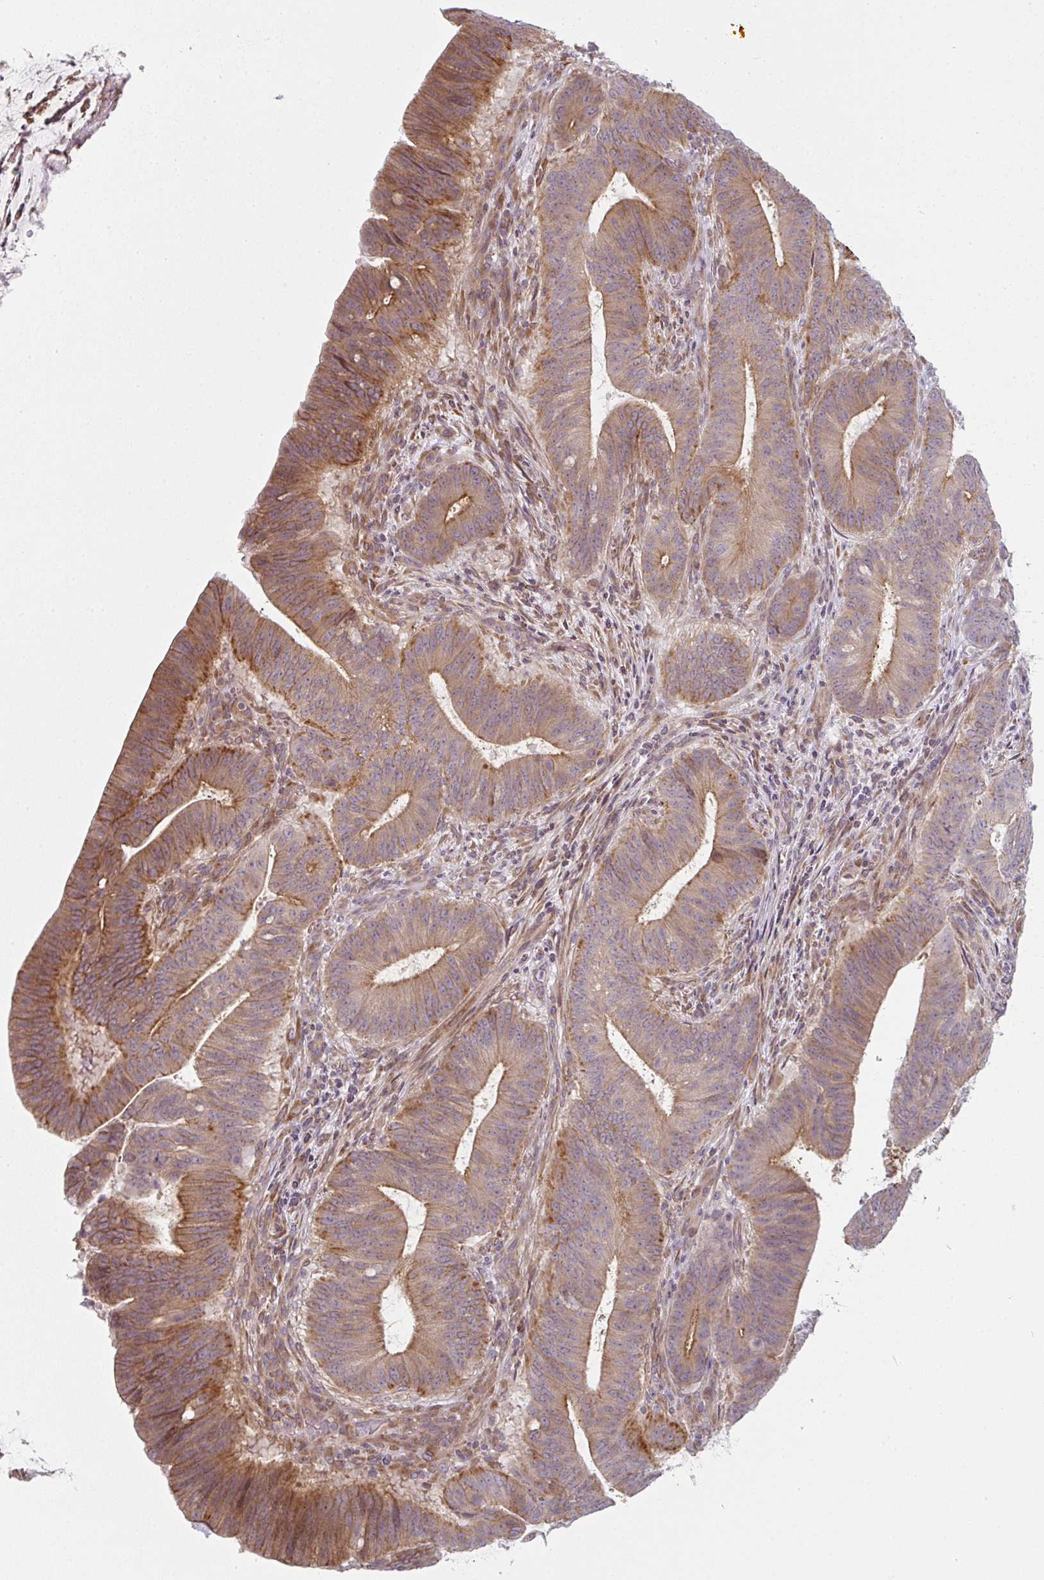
{"staining": {"intensity": "moderate", "quantity": ">75%", "location": "cytoplasmic/membranous"}, "tissue": "colorectal cancer", "cell_type": "Tumor cells", "image_type": "cancer", "snomed": [{"axis": "morphology", "description": "Adenocarcinoma, NOS"}, {"axis": "topography", "description": "Colon"}], "caption": "A high-resolution micrograph shows immunohistochemistry staining of colorectal cancer, which demonstrates moderate cytoplasmic/membranous positivity in about >75% of tumor cells.", "gene": "TMEM237", "patient": {"sex": "female", "age": 43}}